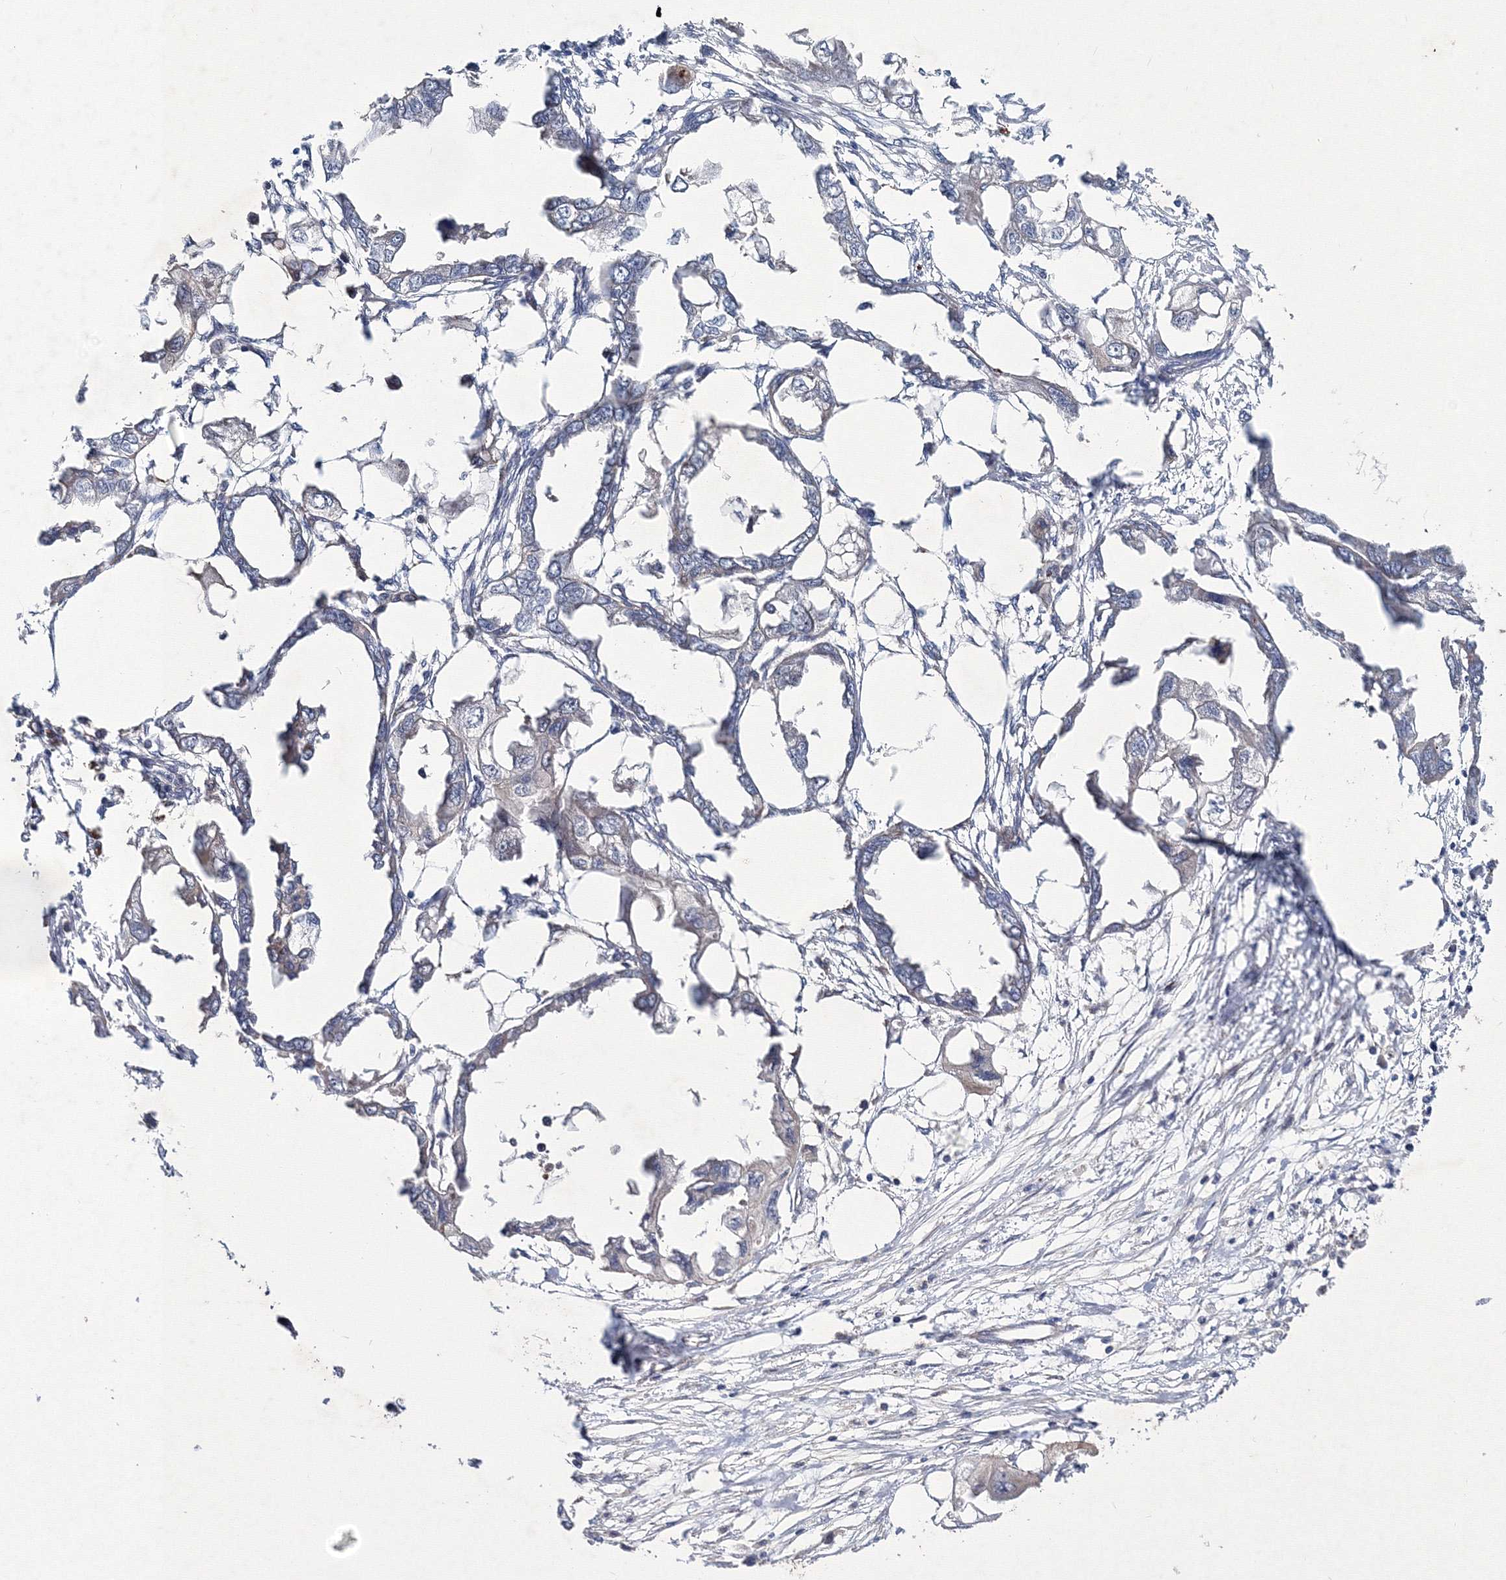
{"staining": {"intensity": "negative", "quantity": "none", "location": "none"}, "tissue": "endometrial cancer", "cell_type": "Tumor cells", "image_type": "cancer", "snomed": [{"axis": "morphology", "description": "Adenocarcinoma, NOS"}, {"axis": "morphology", "description": "Adenocarcinoma, metastatic, NOS"}, {"axis": "topography", "description": "Adipose tissue"}, {"axis": "topography", "description": "Endometrium"}], "caption": "High power microscopy image of an IHC photomicrograph of metastatic adenocarcinoma (endometrial), revealing no significant expression in tumor cells.", "gene": "PPP2R2B", "patient": {"sex": "female", "age": 67}}